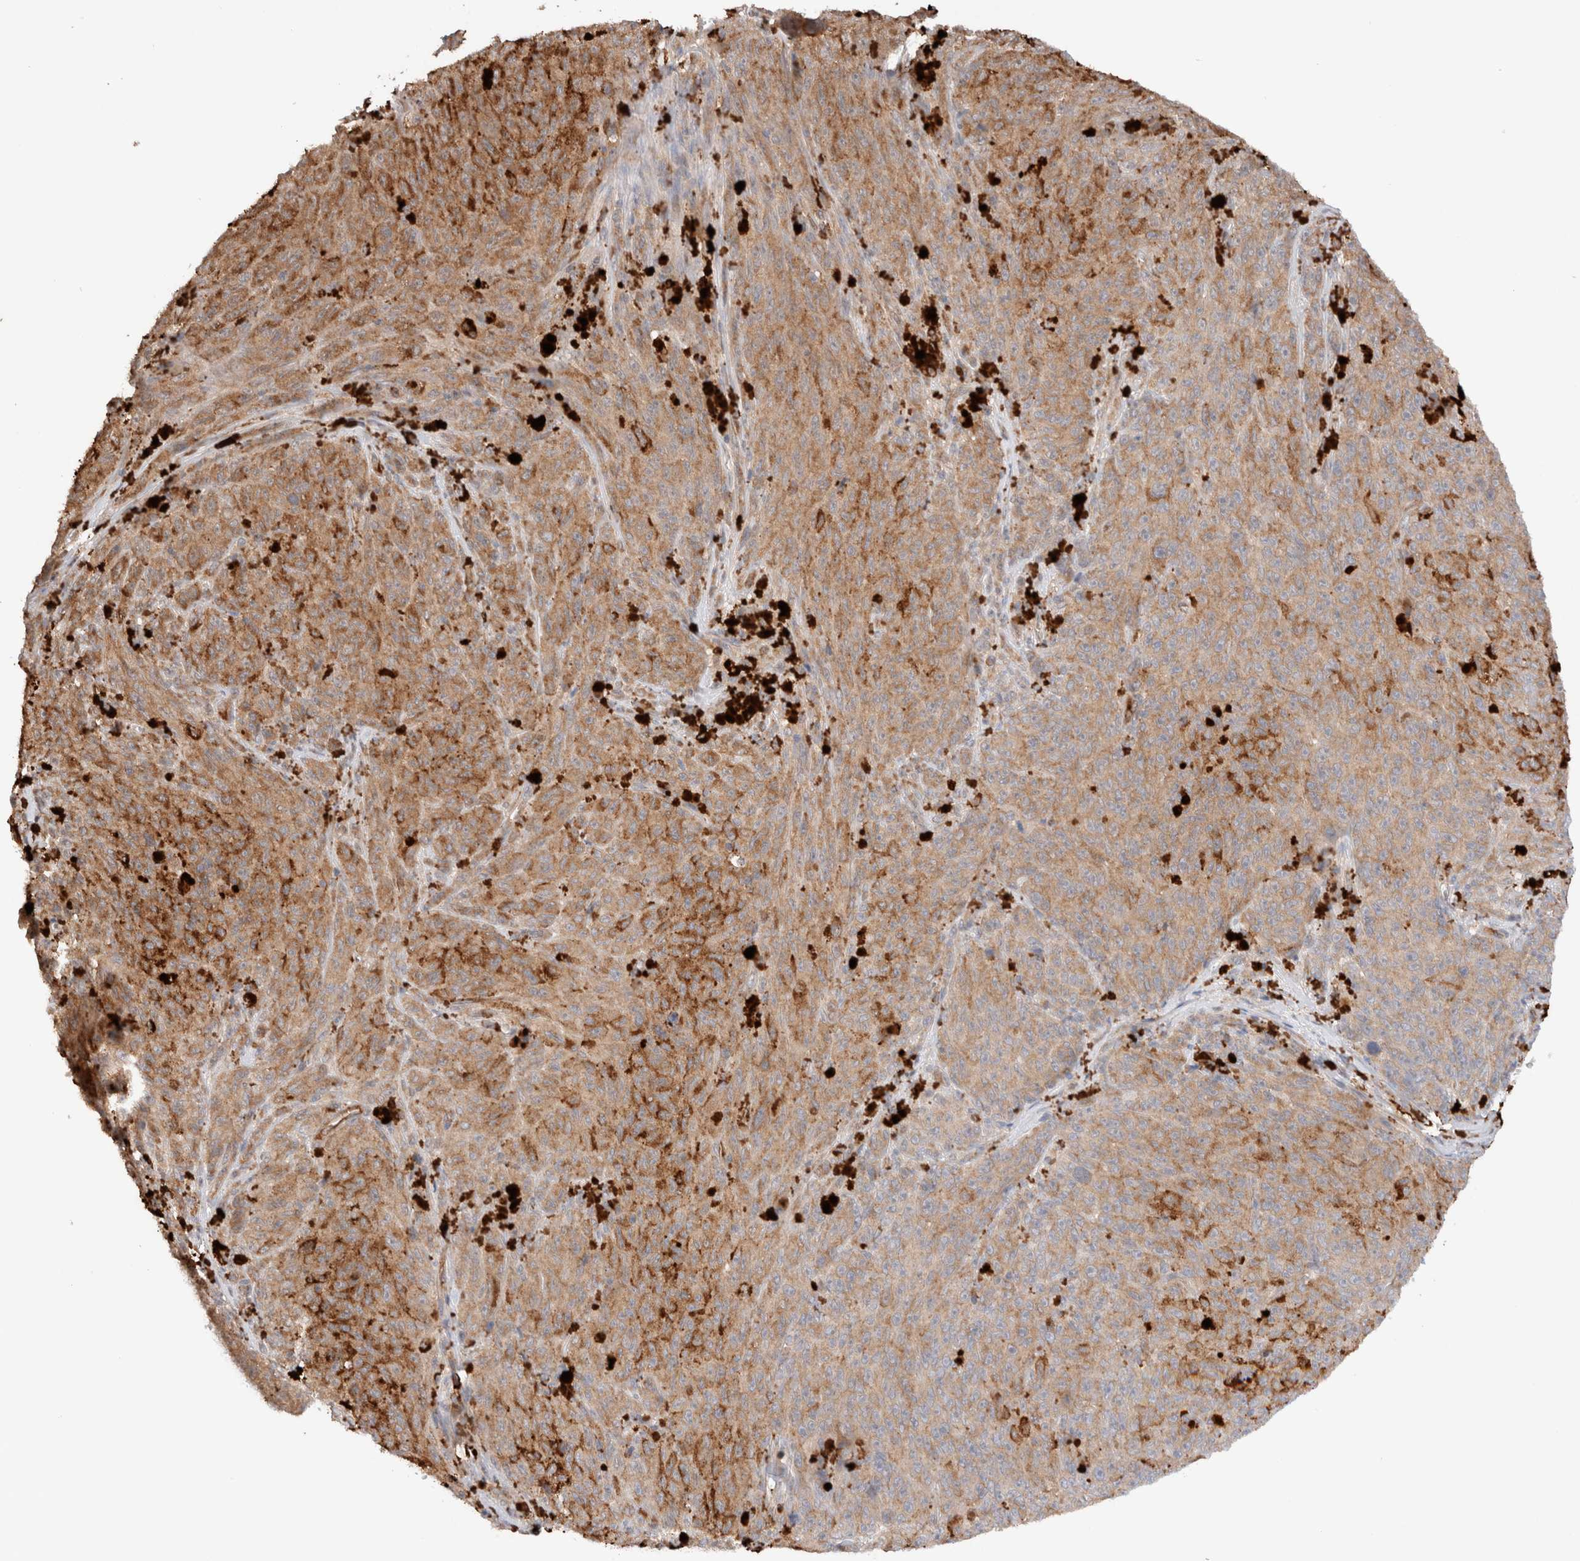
{"staining": {"intensity": "moderate", "quantity": ">75%", "location": "cytoplasmic/membranous"}, "tissue": "melanoma", "cell_type": "Tumor cells", "image_type": "cancer", "snomed": [{"axis": "morphology", "description": "Malignant melanoma, NOS"}, {"axis": "topography", "description": "Skin"}], "caption": "Malignant melanoma stained with immunohistochemistry displays moderate cytoplasmic/membranous staining in about >75% of tumor cells.", "gene": "KLHL20", "patient": {"sex": "female", "age": 82}}